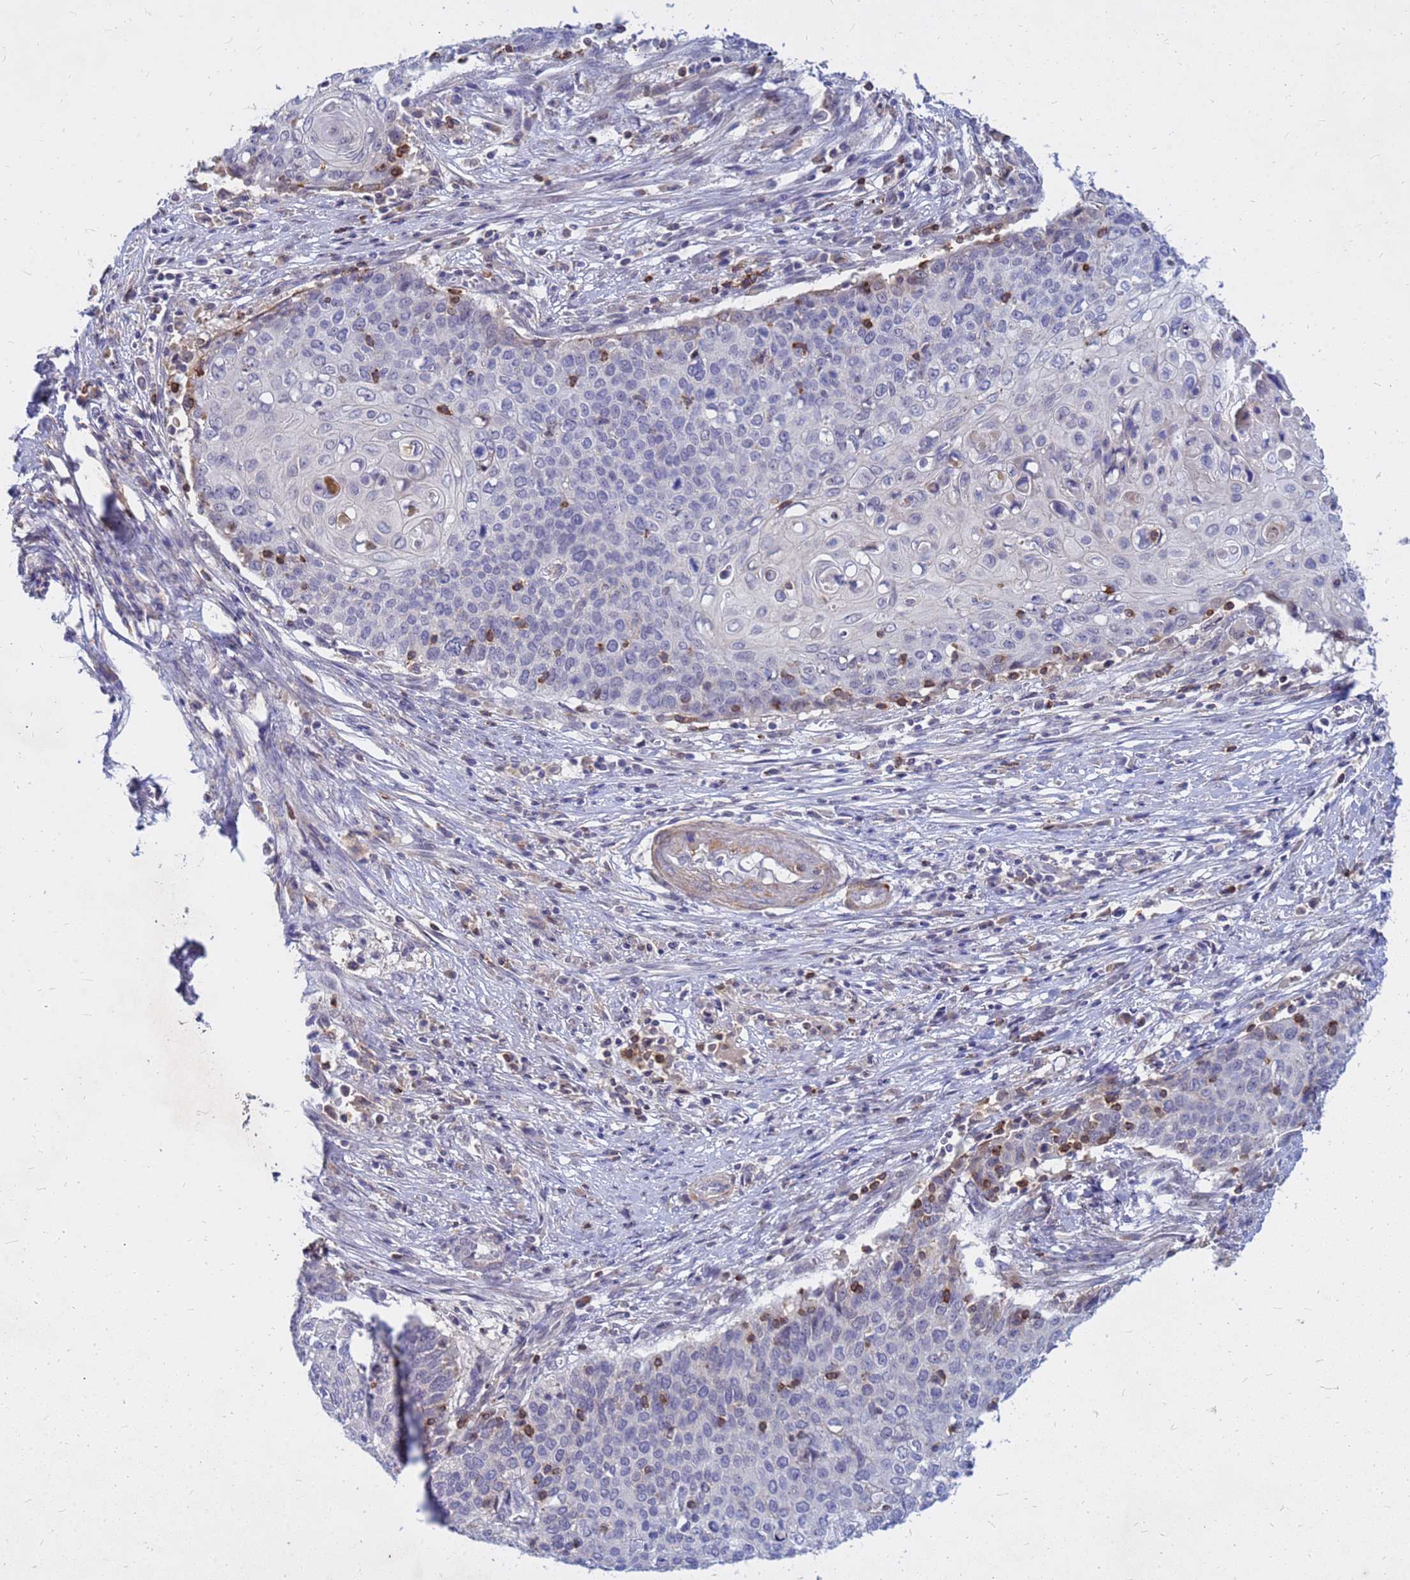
{"staining": {"intensity": "strong", "quantity": "<25%", "location": "cytoplasmic/membranous"}, "tissue": "cervical cancer", "cell_type": "Tumor cells", "image_type": "cancer", "snomed": [{"axis": "morphology", "description": "Squamous cell carcinoma, NOS"}, {"axis": "topography", "description": "Cervix"}], "caption": "Immunohistochemical staining of human squamous cell carcinoma (cervical) displays medium levels of strong cytoplasmic/membranous staining in approximately <25% of tumor cells. (brown staining indicates protein expression, while blue staining denotes nuclei).", "gene": "SRGAP3", "patient": {"sex": "female", "age": 39}}